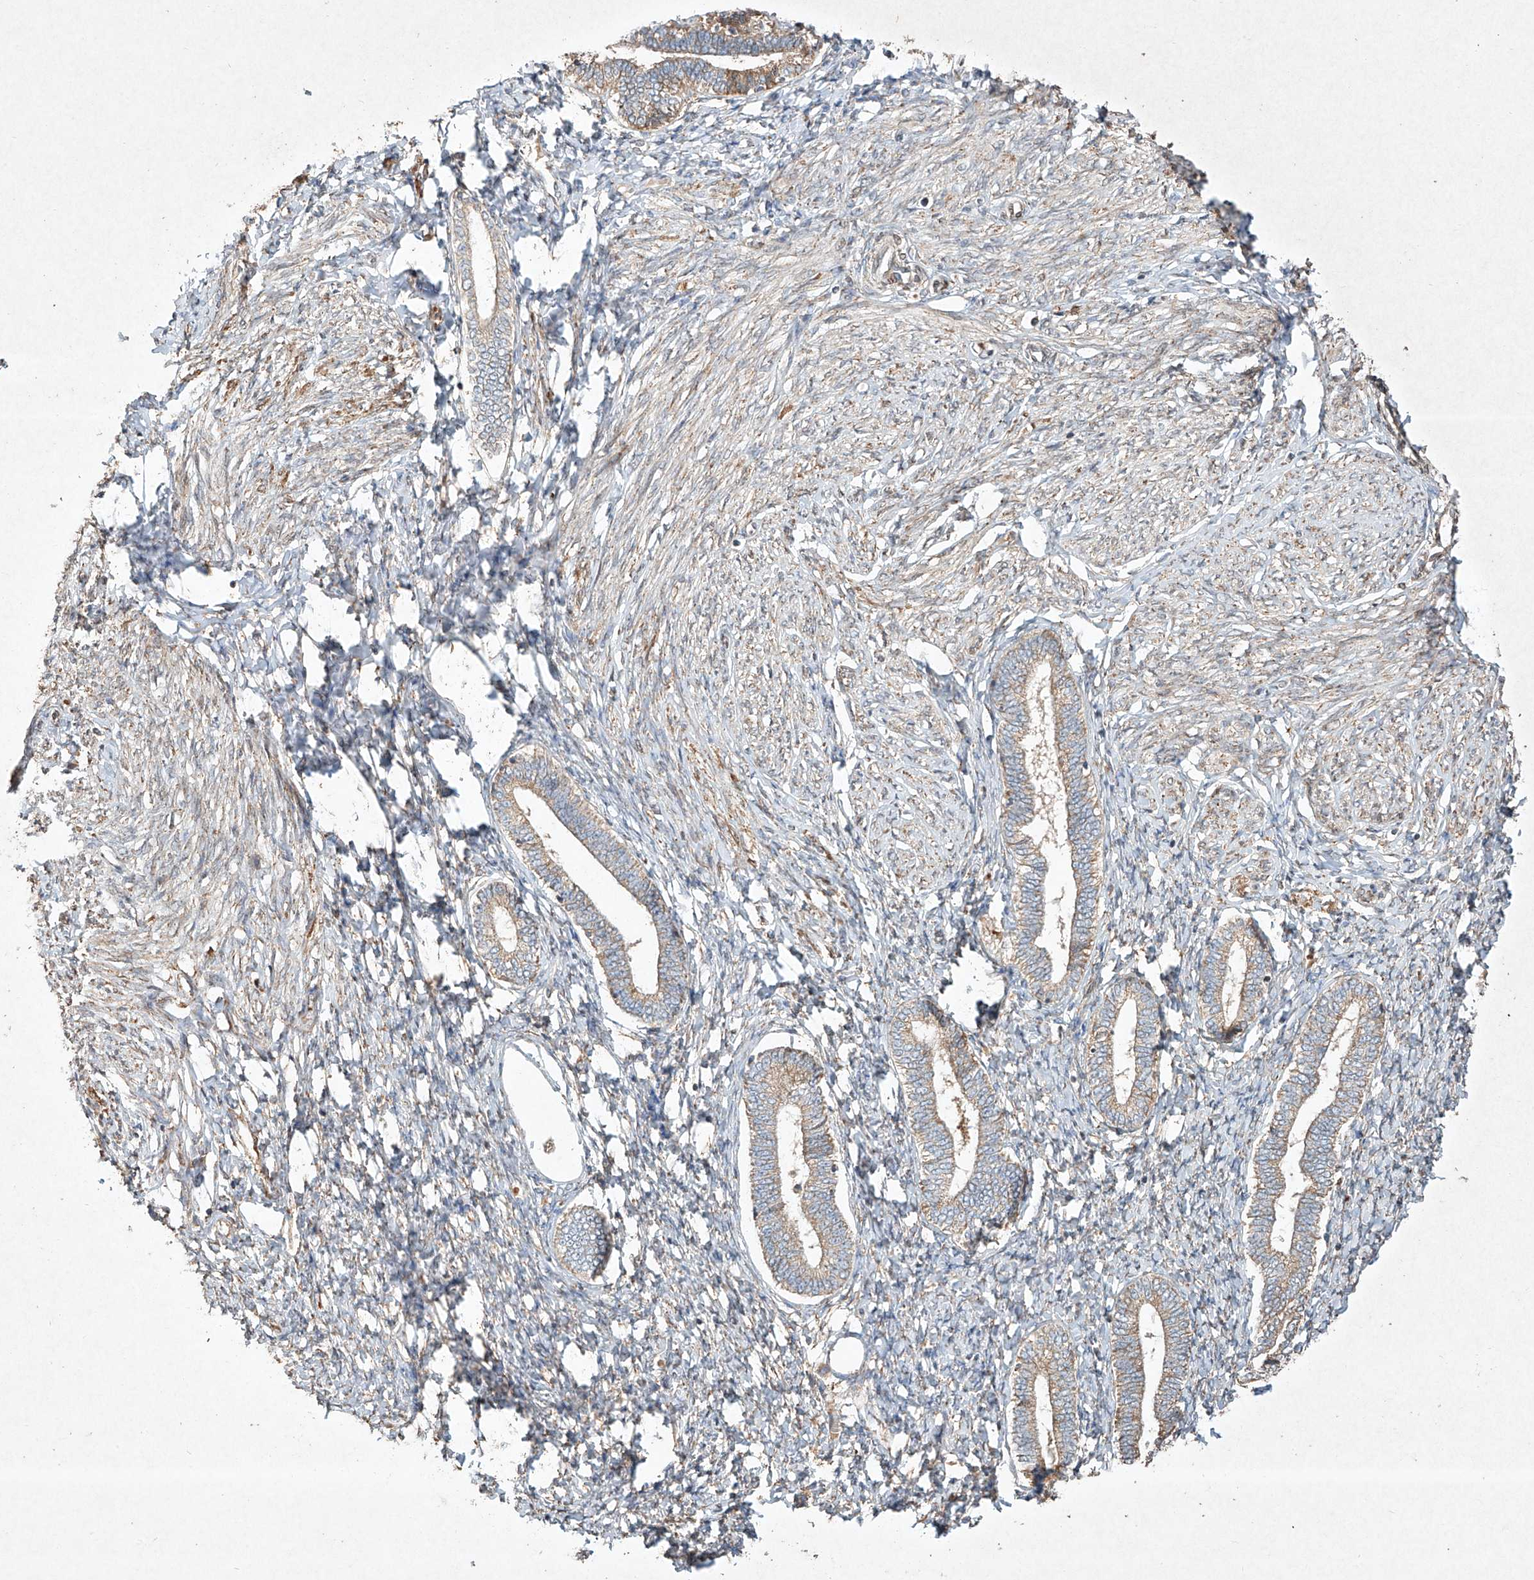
{"staining": {"intensity": "moderate", "quantity": "25%-75%", "location": "cytoplasmic/membranous"}, "tissue": "endometrium", "cell_type": "Cells in endometrial stroma", "image_type": "normal", "snomed": [{"axis": "morphology", "description": "Normal tissue, NOS"}, {"axis": "topography", "description": "Endometrium"}], "caption": "IHC staining of benign endometrium, which reveals medium levels of moderate cytoplasmic/membranous positivity in approximately 25%-75% of cells in endometrial stroma indicating moderate cytoplasmic/membranous protein expression. The staining was performed using DAB (3,3'-diaminobenzidine) (brown) for protein detection and nuclei were counterstained in hematoxylin (blue).", "gene": "SEMA3B", "patient": {"sex": "female", "age": 72}}